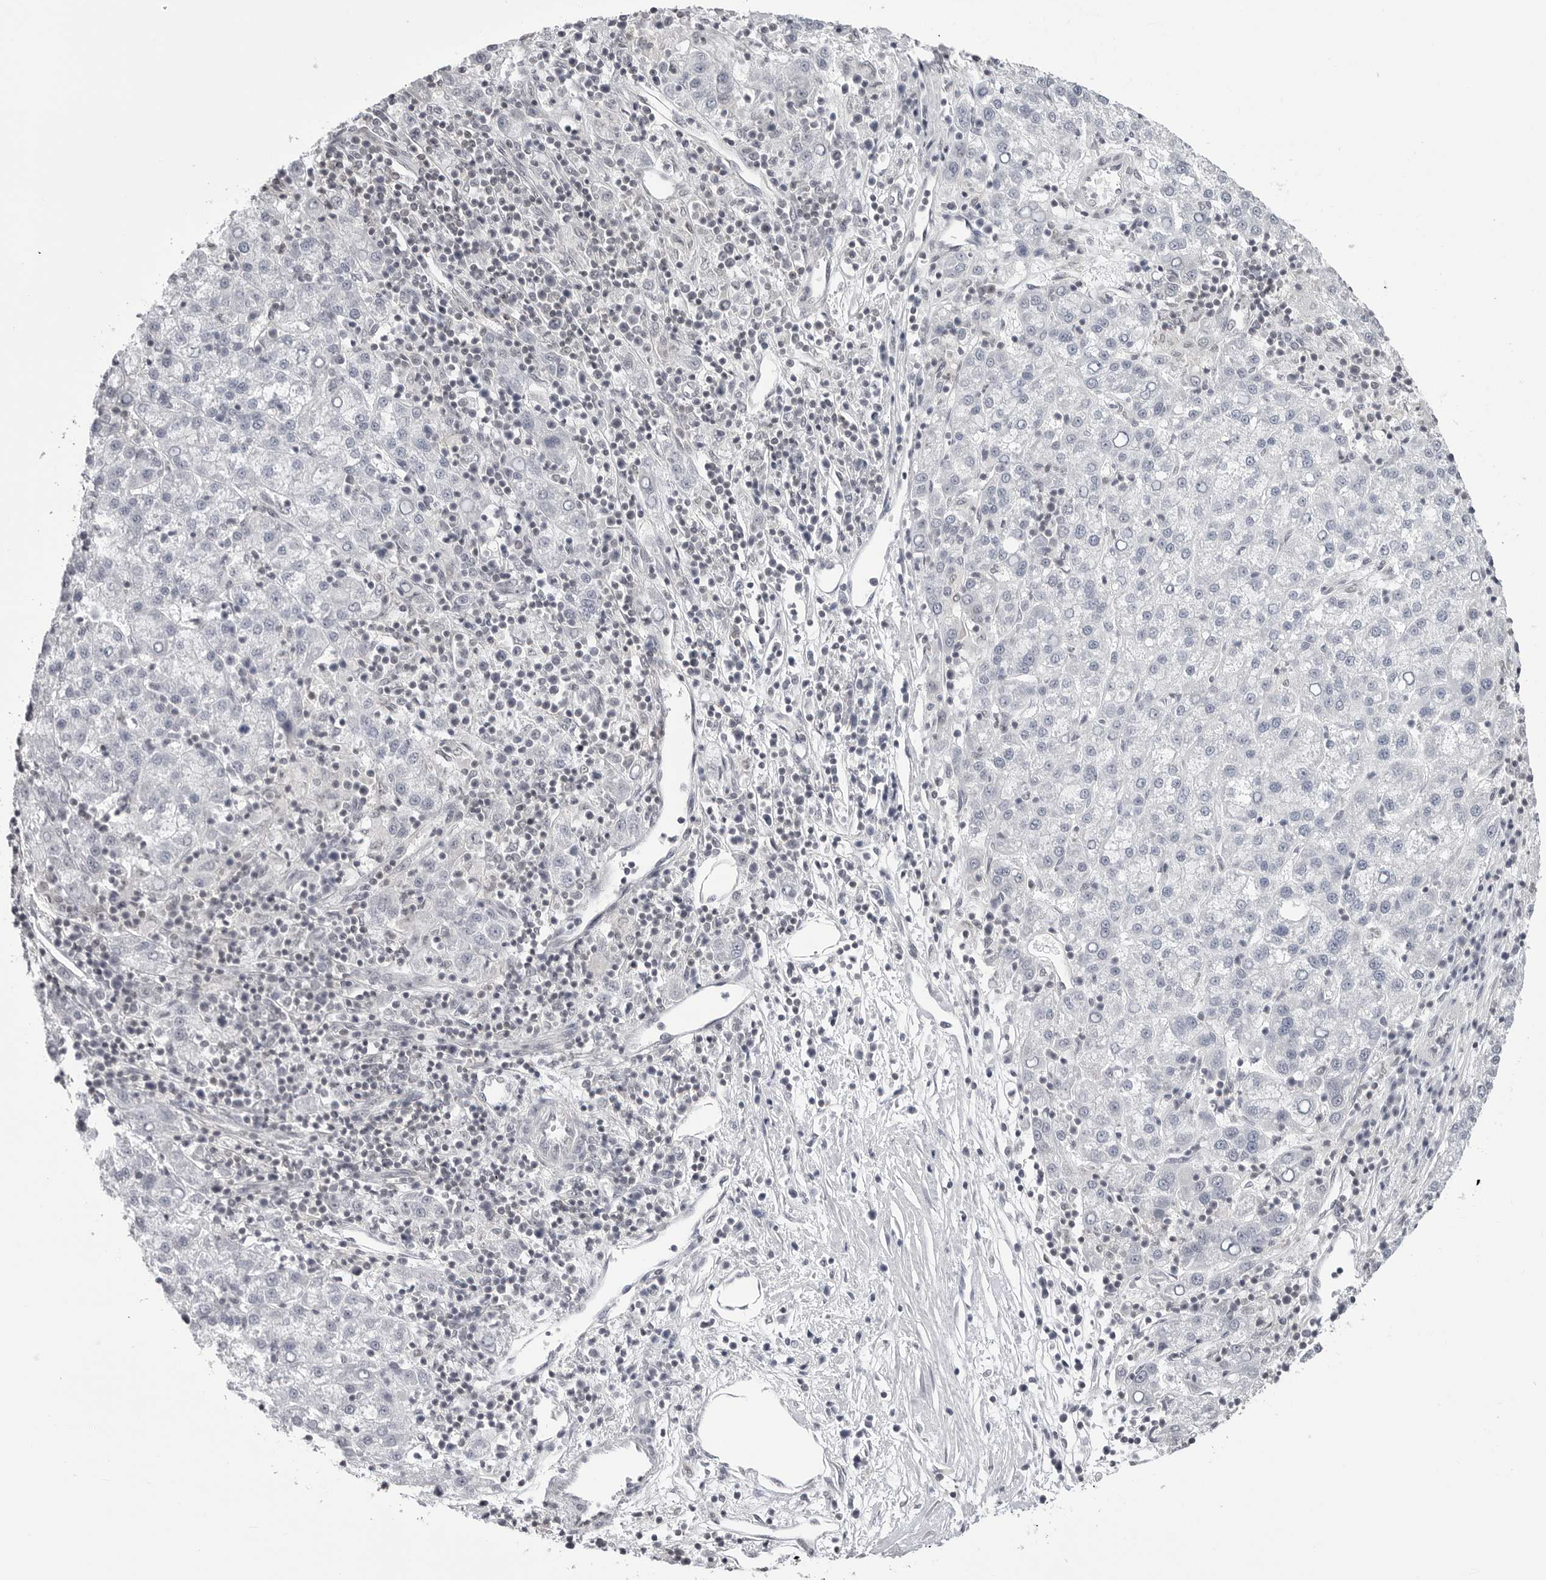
{"staining": {"intensity": "negative", "quantity": "none", "location": "none"}, "tissue": "liver cancer", "cell_type": "Tumor cells", "image_type": "cancer", "snomed": [{"axis": "morphology", "description": "Carcinoma, Hepatocellular, NOS"}, {"axis": "topography", "description": "Liver"}], "caption": "A histopathology image of liver cancer stained for a protein exhibits no brown staining in tumor cells.", "gene": "YWHAG", "patient": {"sex": "female", "age": 58}}